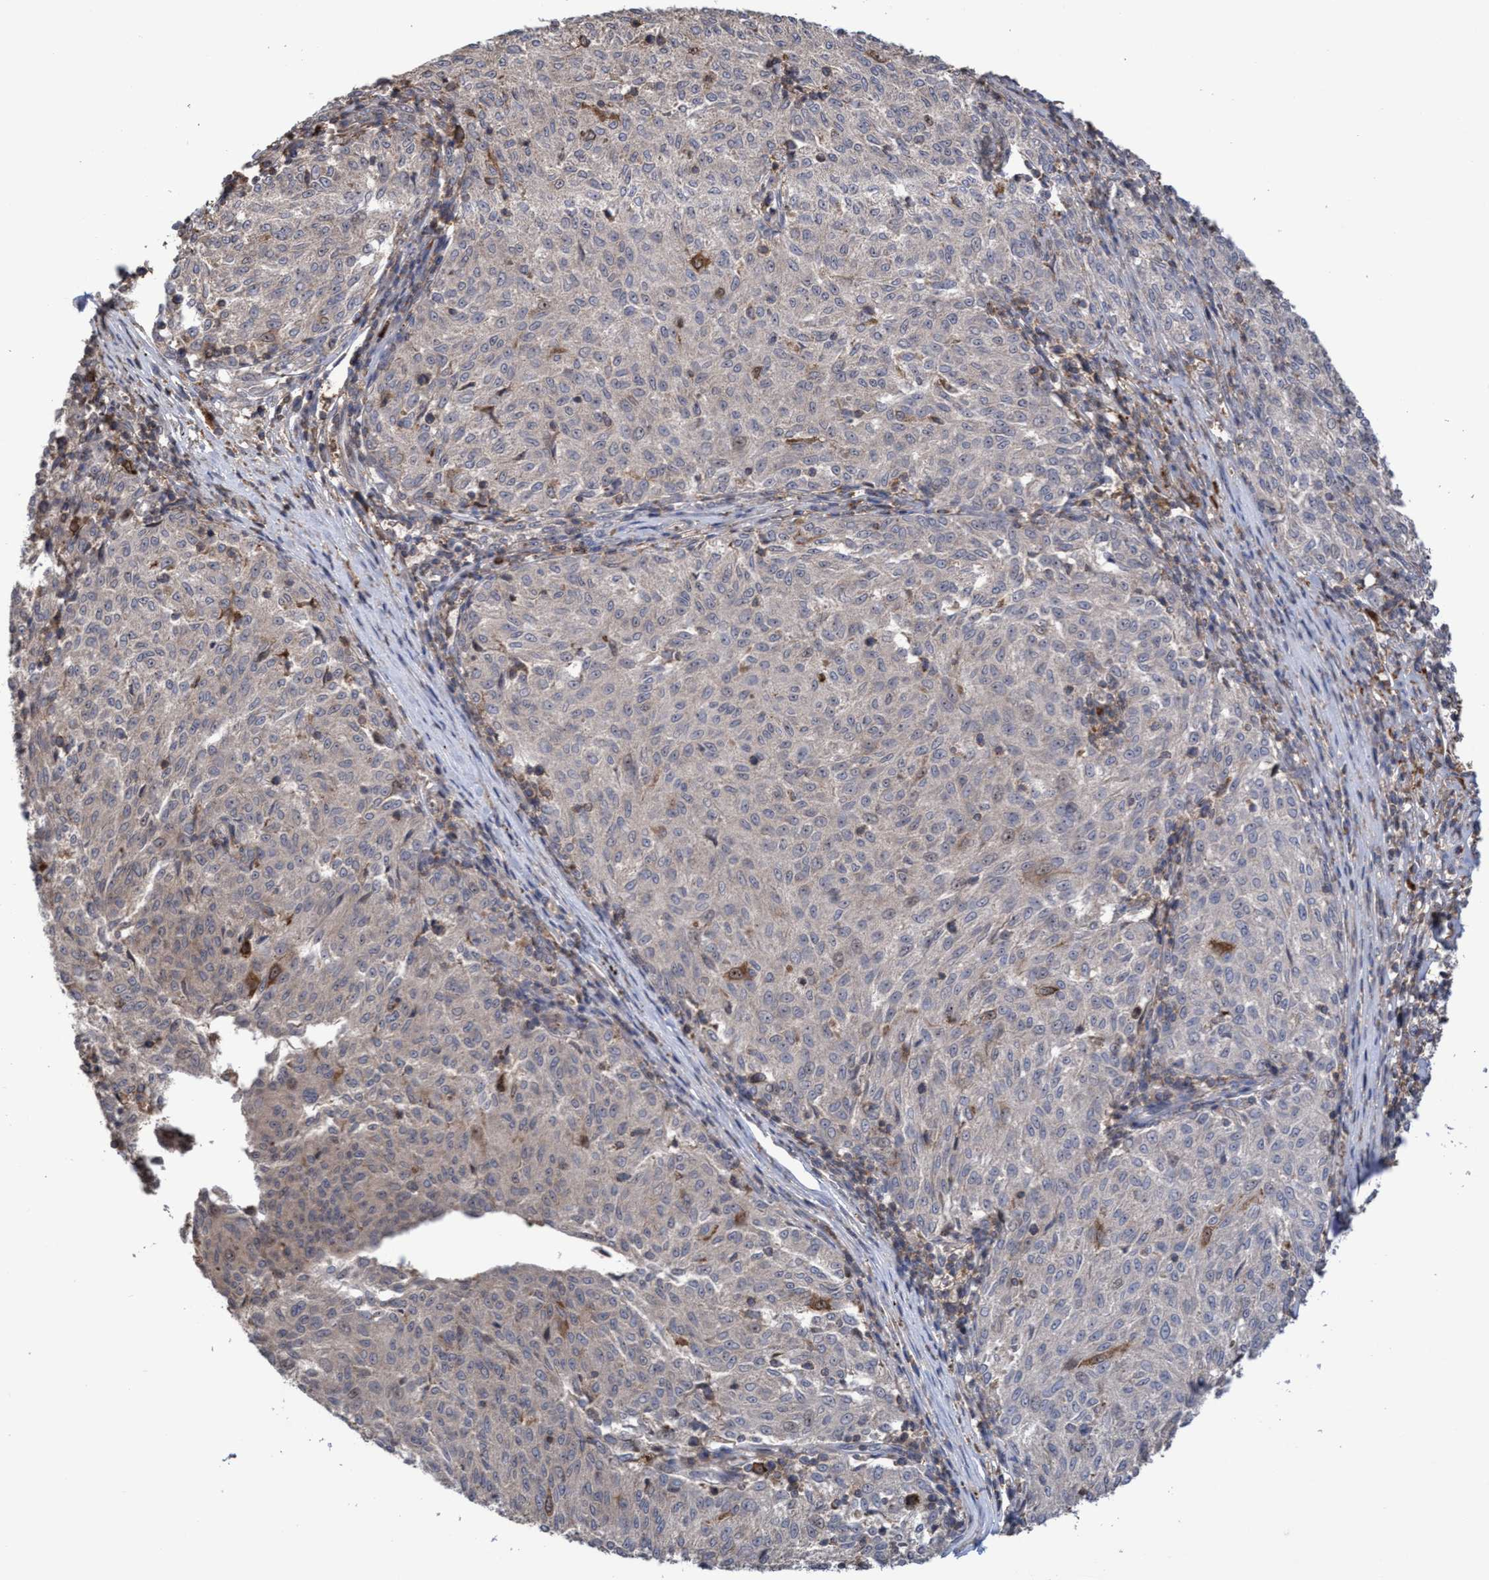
{"staining": {"intensity": "moderate", "quantity": "<25%", "location": "cytoplasmic/membranous,nuclear"}, "tissue": "melanoma", "cell_type": "Tumor cells", "image_type": "cancer", "snomed": [{"axis": "morphology", "description": "Malignant melanoma, NOS"}, {"axis": "topography", "description": "Skin"}], "caption": "Human malignant melanoma stained with a brown dye reveals moderate cytoplasmic/membranous and nuclear positive positivity in approximately <25% of tumor cells.", "gene": "SLBP", "patient": {"sex": "female", "age": 72}}